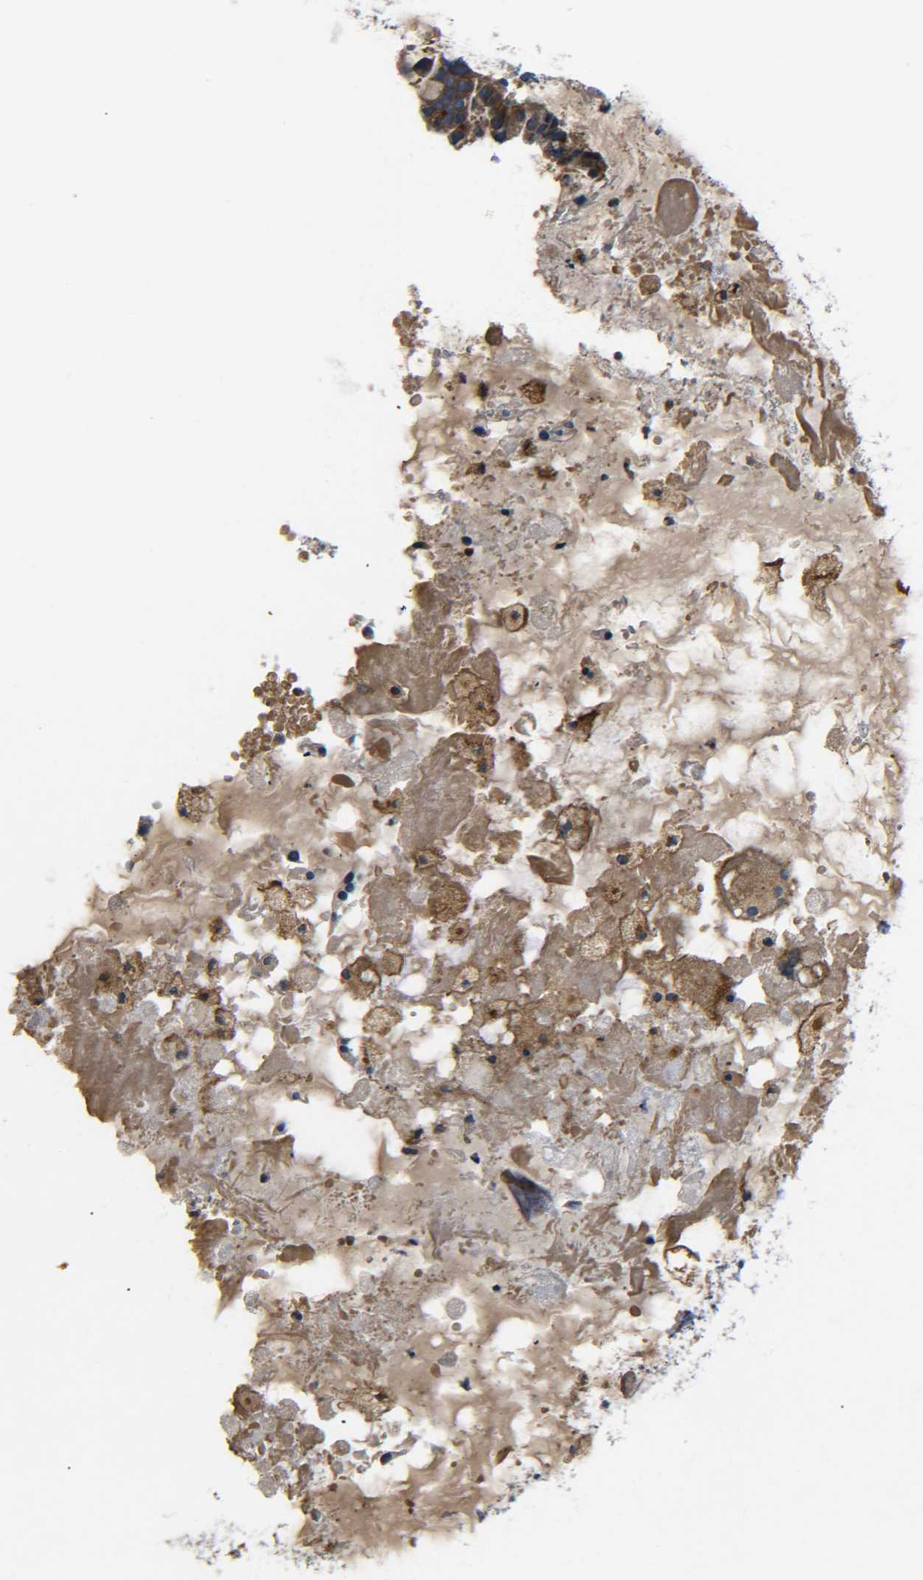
{"staining": {"intensity": "moderate", "quantity": ">75%", "location": "cytoplasmic/membranous"}, "tissue": "ovarian cancer", "cell_type": "Tumor cells", "image_type": "cancer", "snomed": [{"axis": "morphology", "description": "Cystadenocarcinoma, mucinous, NOS"}, {"axis": "topography", "description": "Ovary"}], "caption": "Tumor cells exhibit medium levels of moderate cytoplasmic/membranous positivity in approximately >75% of cells in ovarian cancer (mucinous cystadenocarcinoma).", "gene": "LRCH3", "patient": {"sex": "female", "age": 80}}